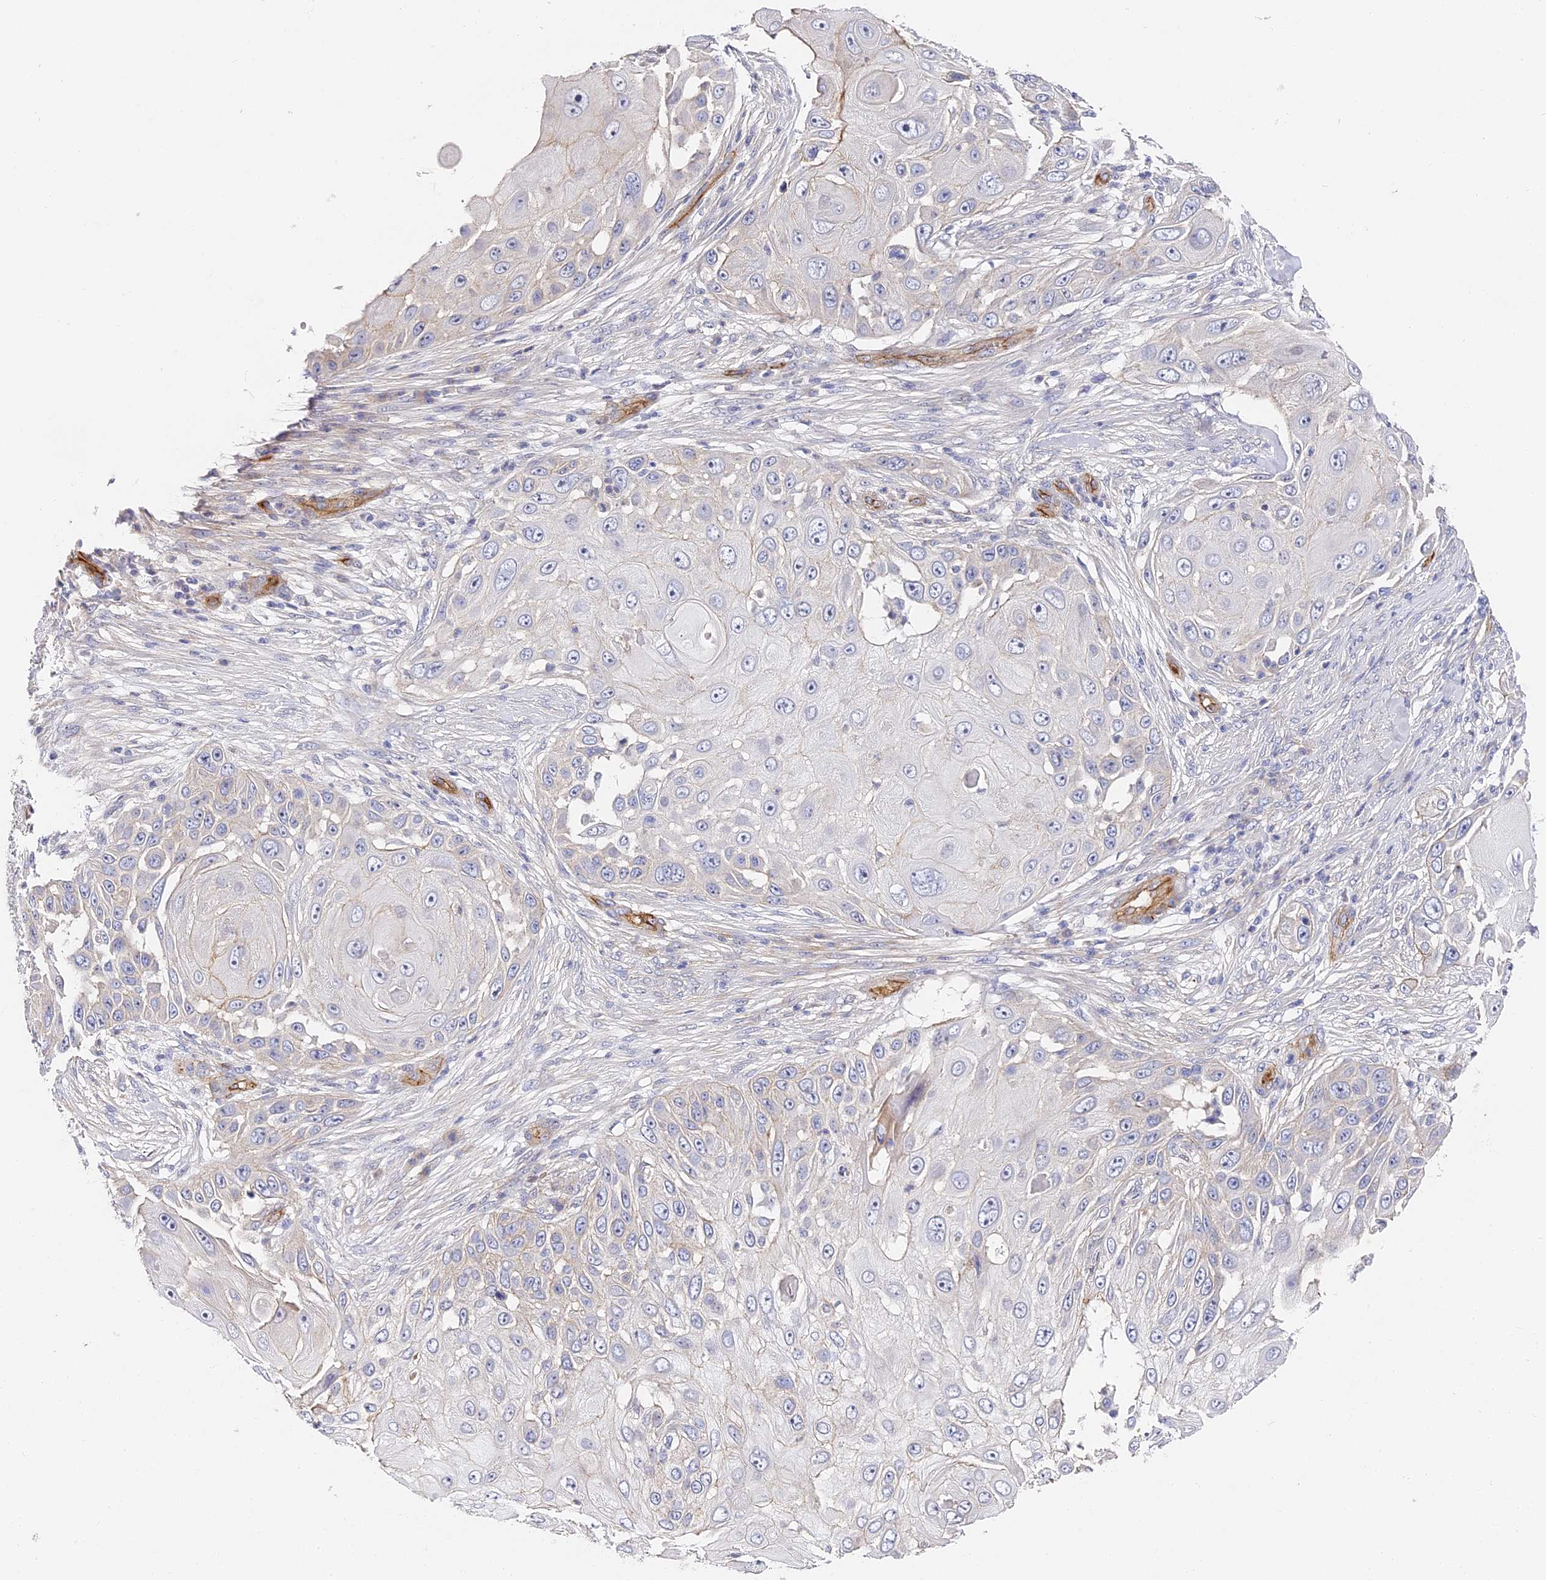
{"staining": {"intensity": "negative", "quantity": "none", "location": "none"}, "tissue": "skin cancer", "cell_type": "Tumor cells", "image_type": "cancer", "snomed": [{"axis": "morphology", "description": "Squamous cell carcinoma, NOS"}, {"axis": "topography", "description": "Skin"}], "caption": "Tumor cells show no significant protein positivity in skin squamous cell carcinoma.", "gene": "CCDC30", "patient": {"sex": "female", "age": 44}}